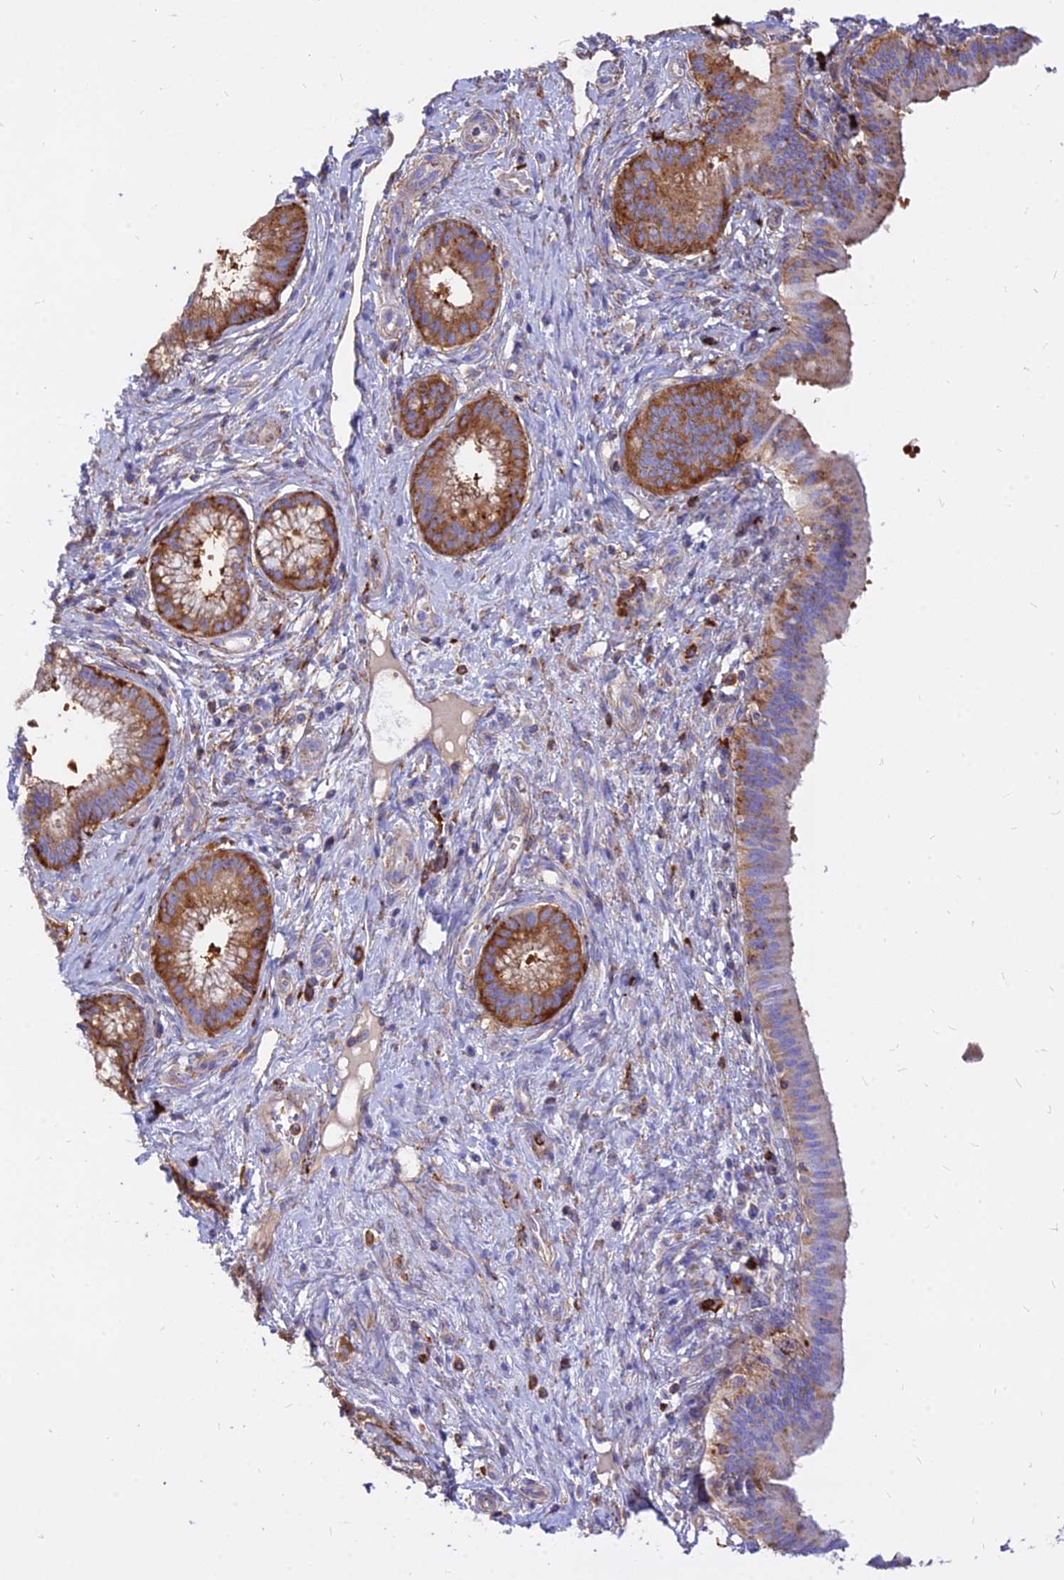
{"staining": {"intensity": "strong", "quantity": ">75%", "location": "cytoplasmic/membranous"}, "tissue": "pancreatic cancer", "cell_type": "Tumor cells", "image_type": "cancer", "snomed": [{"axis": "morphology", "description": "Adenocarcinoma, NOS"}, {"axis": "topography", "description": "Pancreas"}], "caption": "Protein staining of pancreatic adenocarcinoma tissue reveals strong cytoplasmic/membranous staining in about >75% of tumor cells.", "gene": "AGTRAP", "patient": {"sex": "male", "age": 72}}